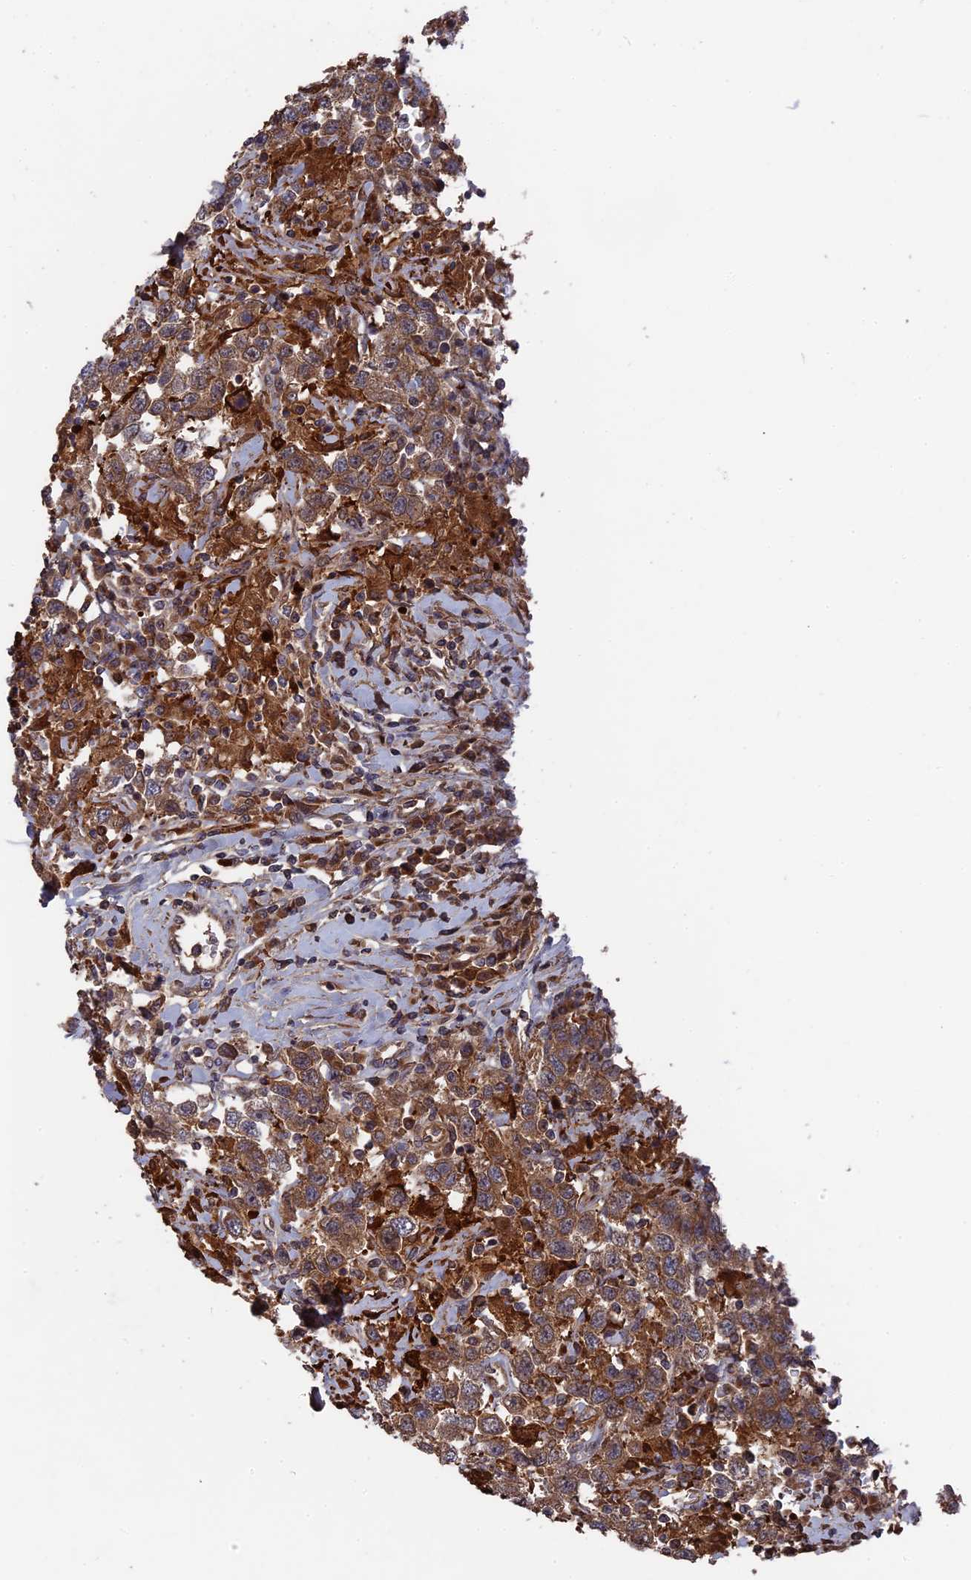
{"staining": {"intensity": "moderate", "quantity": ">75%", "location": "cytoplasmic/membranous"}, "tissue": "testis cancer", "cell_type": "Tumor cells", "image_type": "cancer", "snomed": [{"axis": "morphology", "description": "Seminoma, NOS"}, {"axis": "topography", "description": "Testis"}], "caption": "Tumor cells display moderate cytoplasmic/membranous expression in approximately >75% of cells in seminoma (testis).", "gene": "DEF8", "patient": {"sex": "male", "age": 41}}